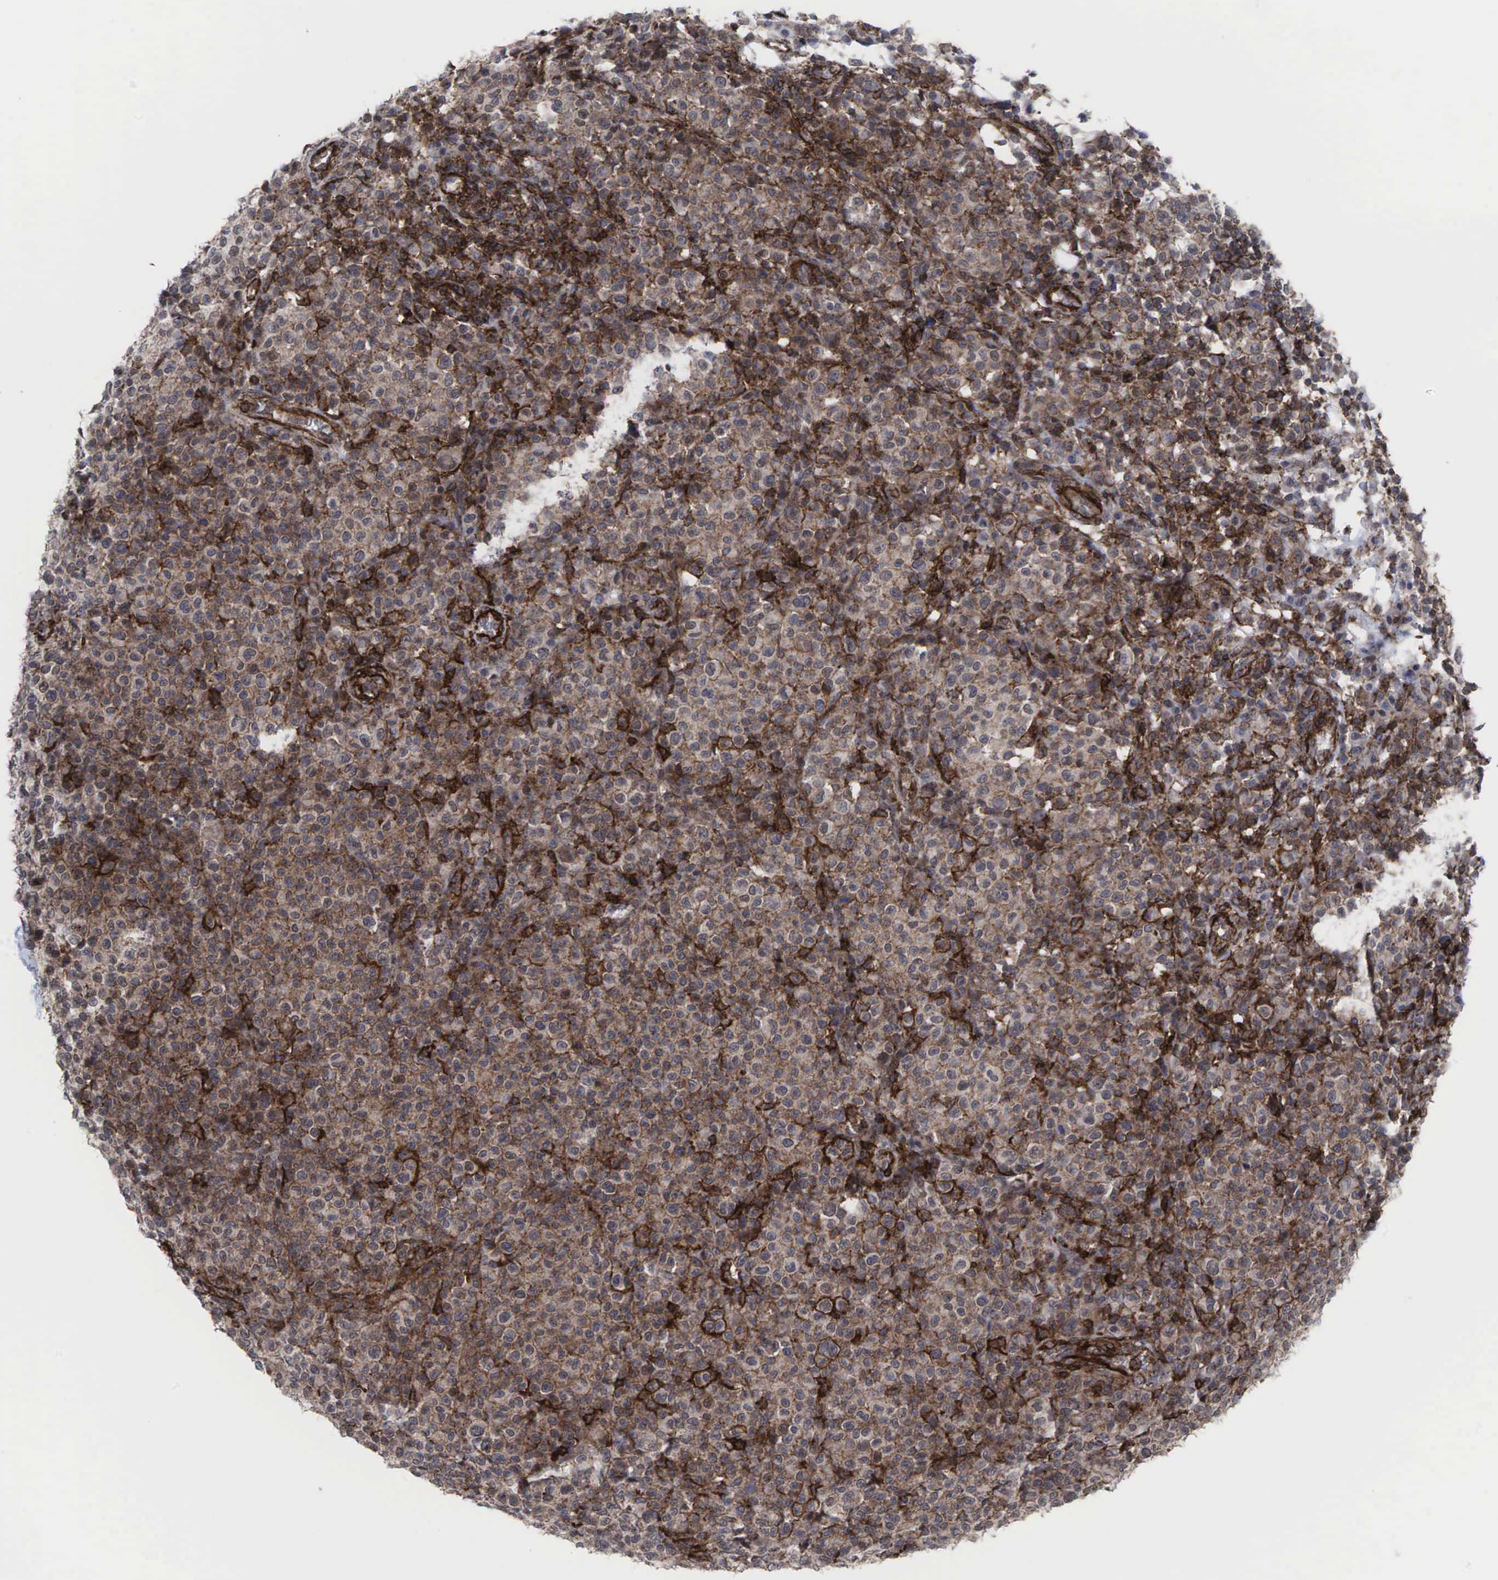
{"staining": {"intensity": "moderate", "quantity": ">75%", "location": "cytoplasmic/membranous"}, "tissue": "melanoma", "cell_type": "Tumor cells", "image_type": "cancer", "snomed": [{"axis": "morphology", "description": "Malignant melanoma, Metastatic site"}, {"axis": "topography", "description": "Skin"}], "caption": "Protein staining displays moderate cytoplasmic/membranous positivity in approximately >75% of tumor cells in melanoma.", "gene": "GPRASP1", "patient": {"sex": "male", "age": 32}}